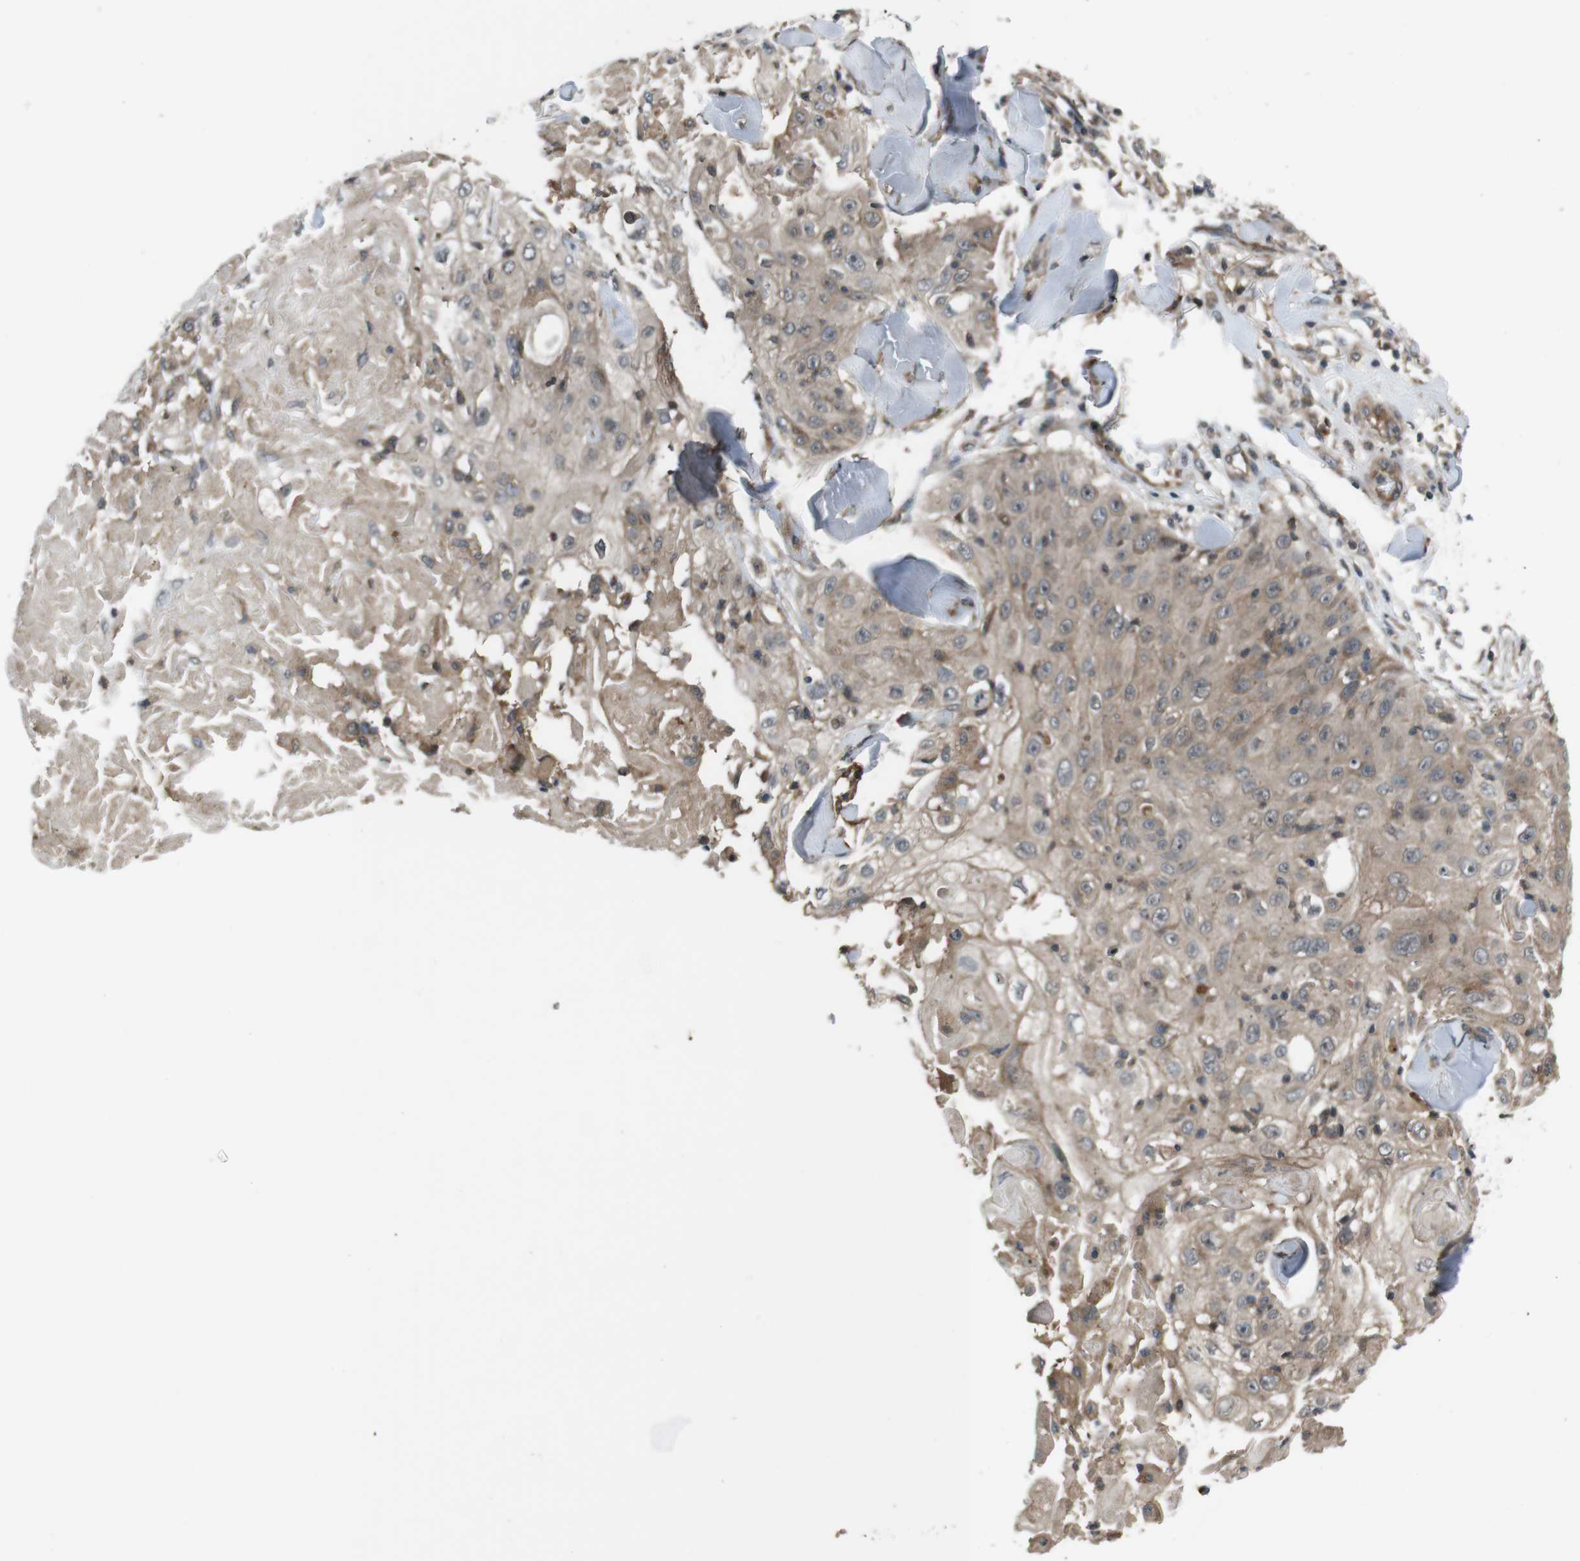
{"staining": {"intensity": "moderate", "quantity": "25%-75%", "location": "cytoplasmic/membranous"}, "tissue": "skin cancer", "cell_type": "Tumor cells", "image_type": "cancer", "snomed": [{"axis": "morphology", "description": "Squamous cell carcinoma, NOS"}, {"axis": "topography", "description": "Skin"}], "caption": "Skin cancer (squamous cell carcinoma) stained with a protein marker shows moderate staining in tumor cells.", "gene": "SLC22A23", "patient": {"sex": "male", "age": 86}}